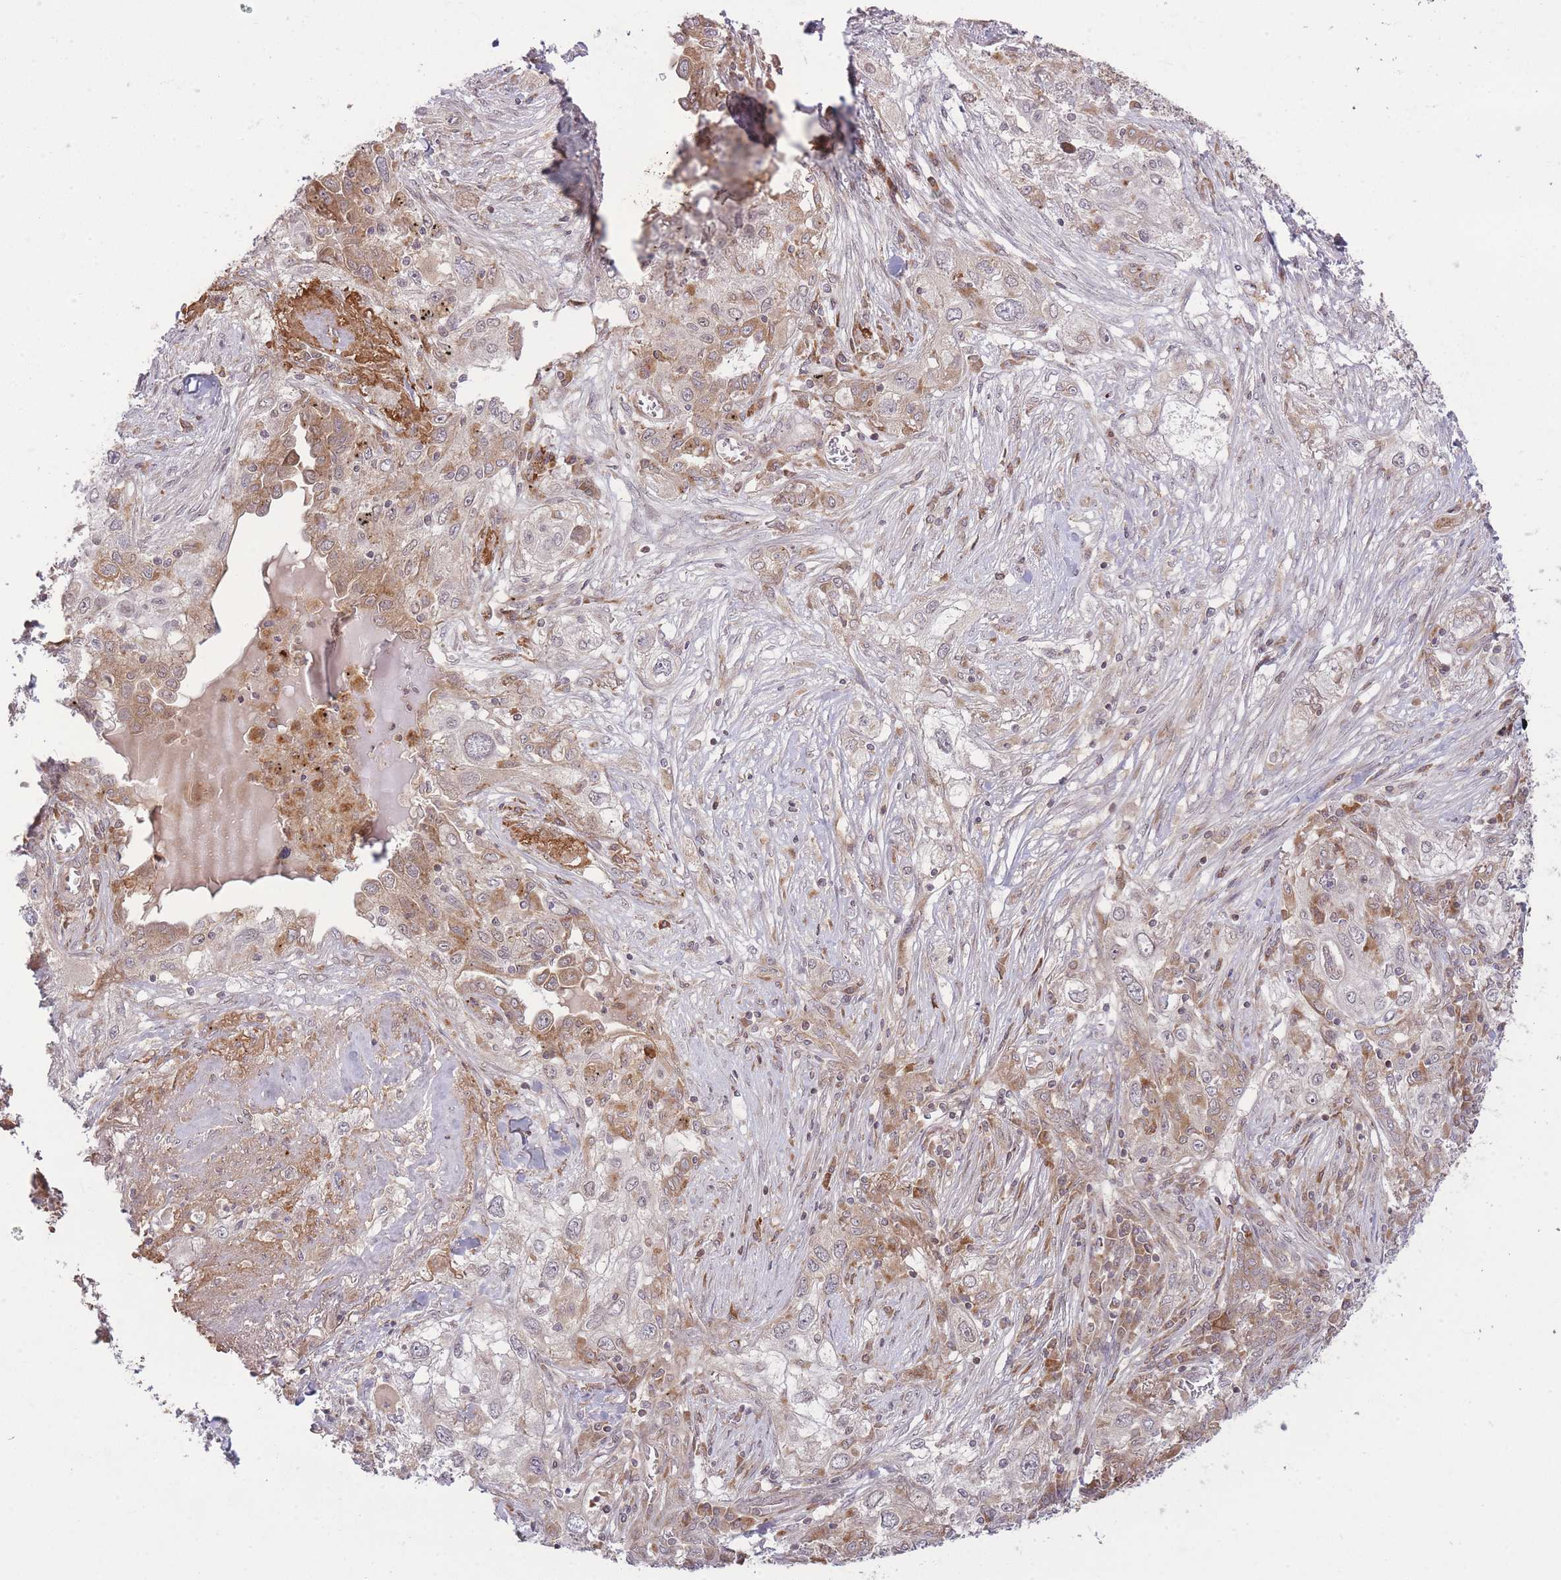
{"staining": {"intensity": "moderate", "quantity": "25%-75%", "location": "cytoplasmic/membranous"}, "tissue": "lung cancer", "cell_type": "Tumor cells", "image_type": "cancer", "snomed": [{"axis": "morphology", "description": "Squamous cell carcinoma, NOS"}, {"axis": "topography", "description": "Lung"}], "caption": "DAB (3,3'-diaminobenzidine) immunohistochemical staining of human lung squamous cell carcinoma demonstrates moderate cytoplasmic/membranous protein positivity in approximately 25%-75% of tumor cells.", "gene": "ZNF391", "patient": {"sex": "female", "age": 69}}